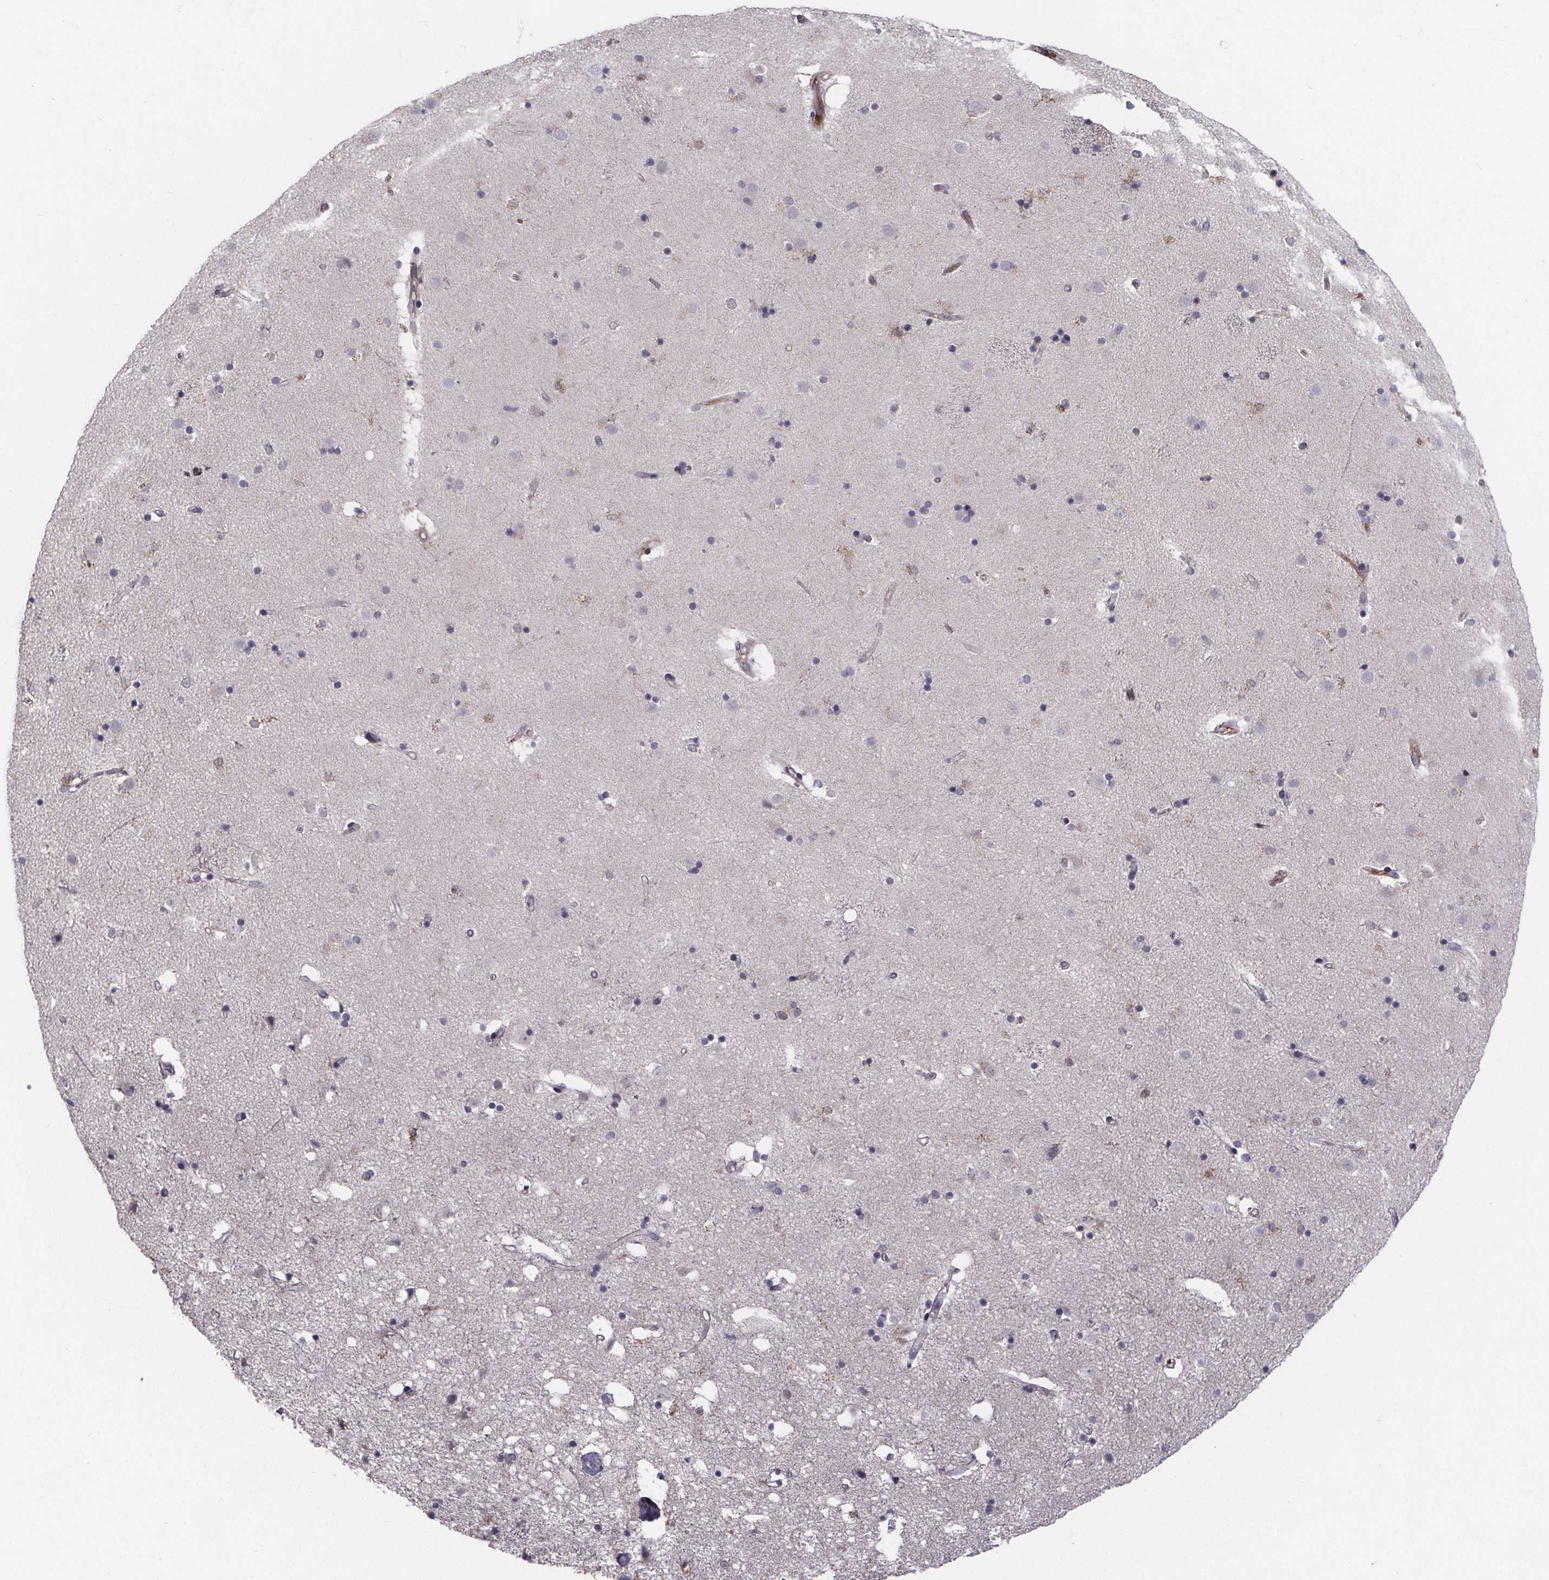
{"staining": {"intensity": "negative", "quantity": "none", "location": "none"}, "tissue": "caudate", "cell_type": "Glial cells", "image_type": "normal", "snomed": [{"axis": "morphology", "description": "Normal tissue, NOS"}, {"axis": "topography", "description": "Lateral ventricle wall"}], "caption": "The micrograph demonstrates no significant positivity in glial cells of caudate.", "gene": "AGT", "patient": {"sex": "female", "age": 71}}